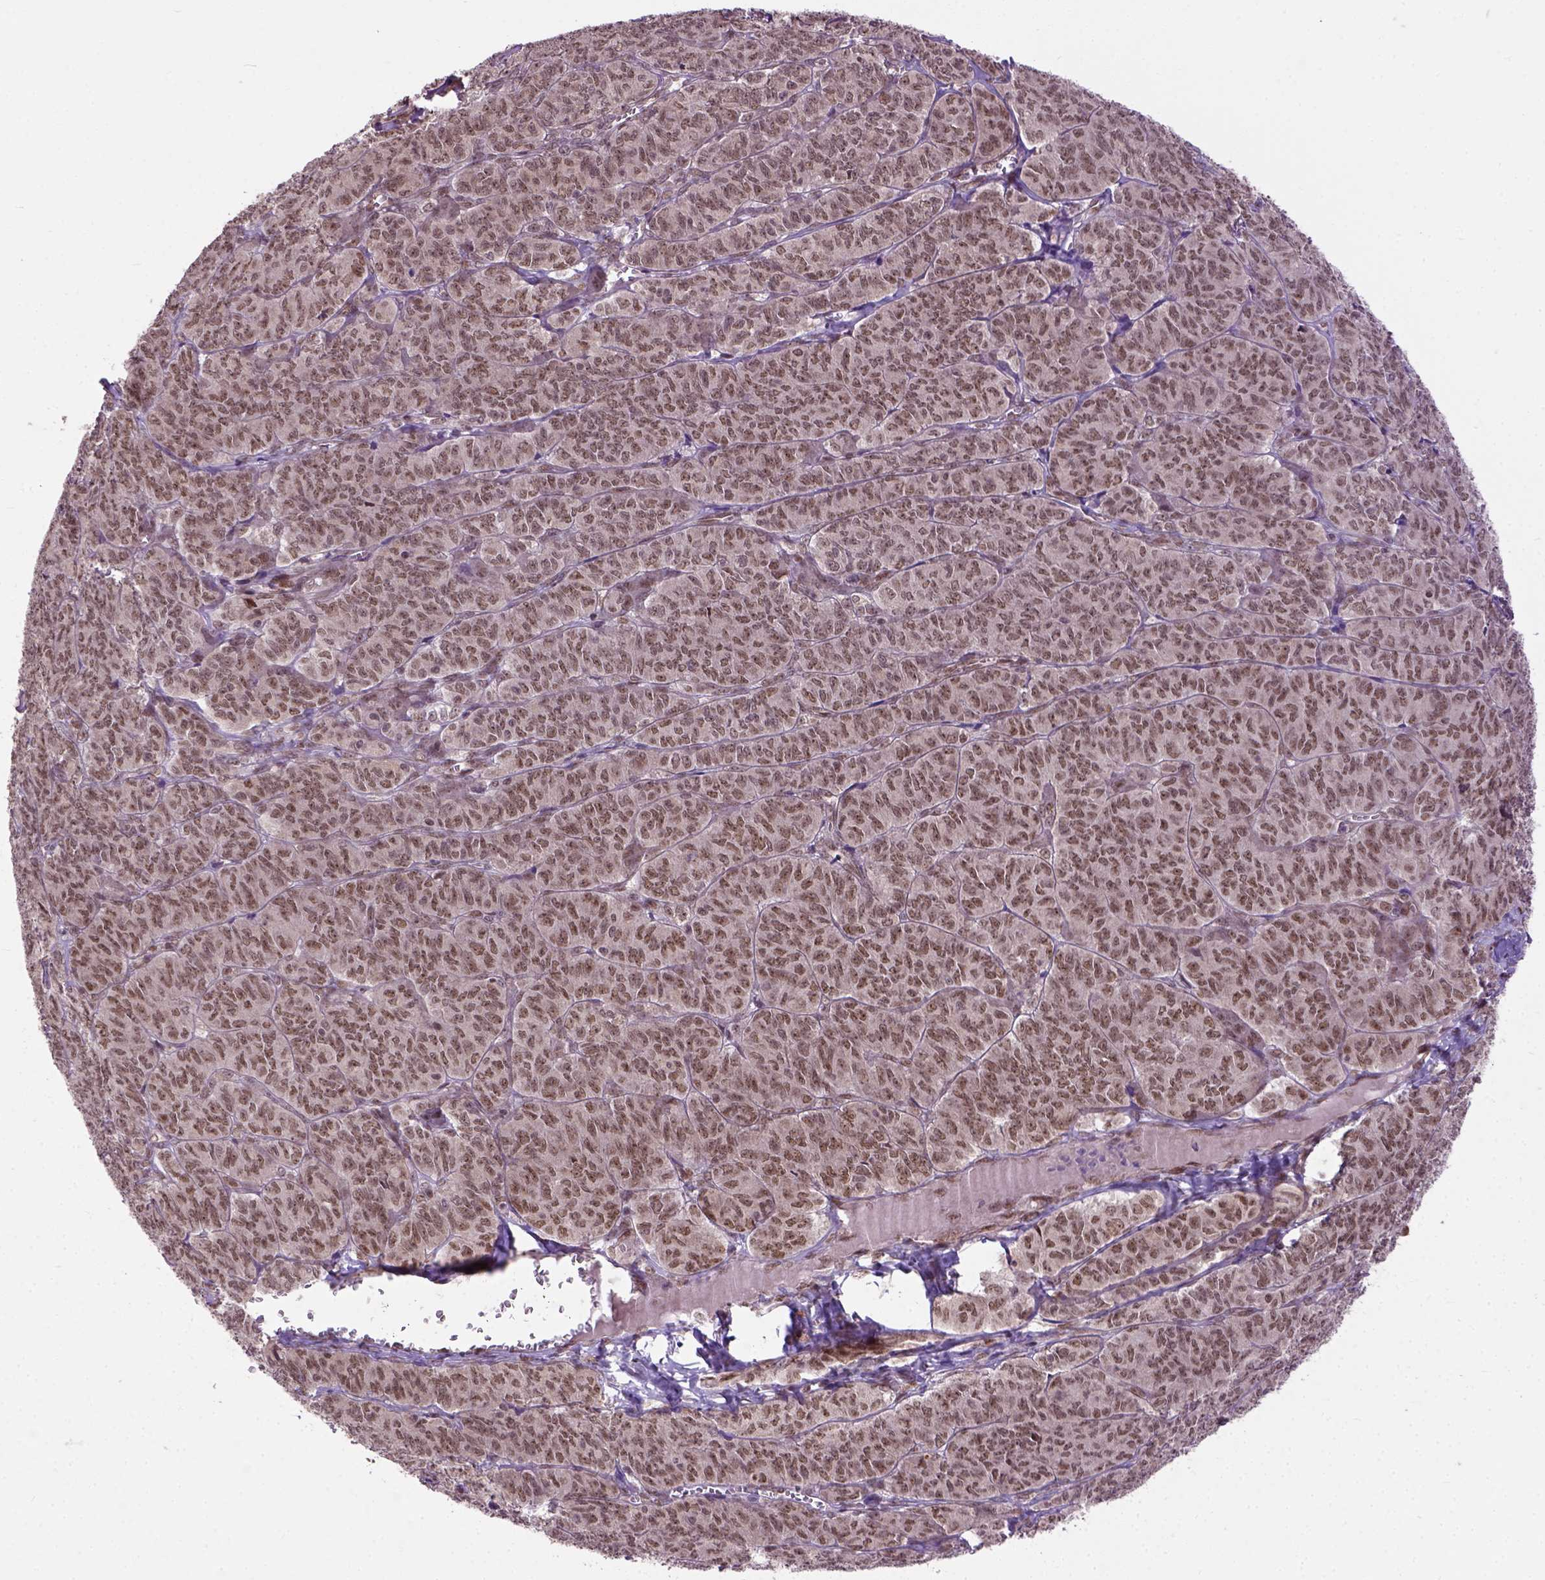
{"staining": {"intensity": "moderate", "quantity": ">75%", "location": "nuclear"}, "tissue": "ovarian cancer", "cell_type": "Tumor cells", "image_type": "cancer", "snomed": [{"axis": "morphology", "description": "Carcinoma, endometroid"}, {"axis": "topography", "description": "Ovary"}], "caption": "Endometroid carcinoma (ovarian) was stained to show a protein in brown. There is medium levels of moderate nuclear expression in approximately >75% of tumor cells.", "gene": "ZNF630", "patient": {"sex": "female", "age": 80}}